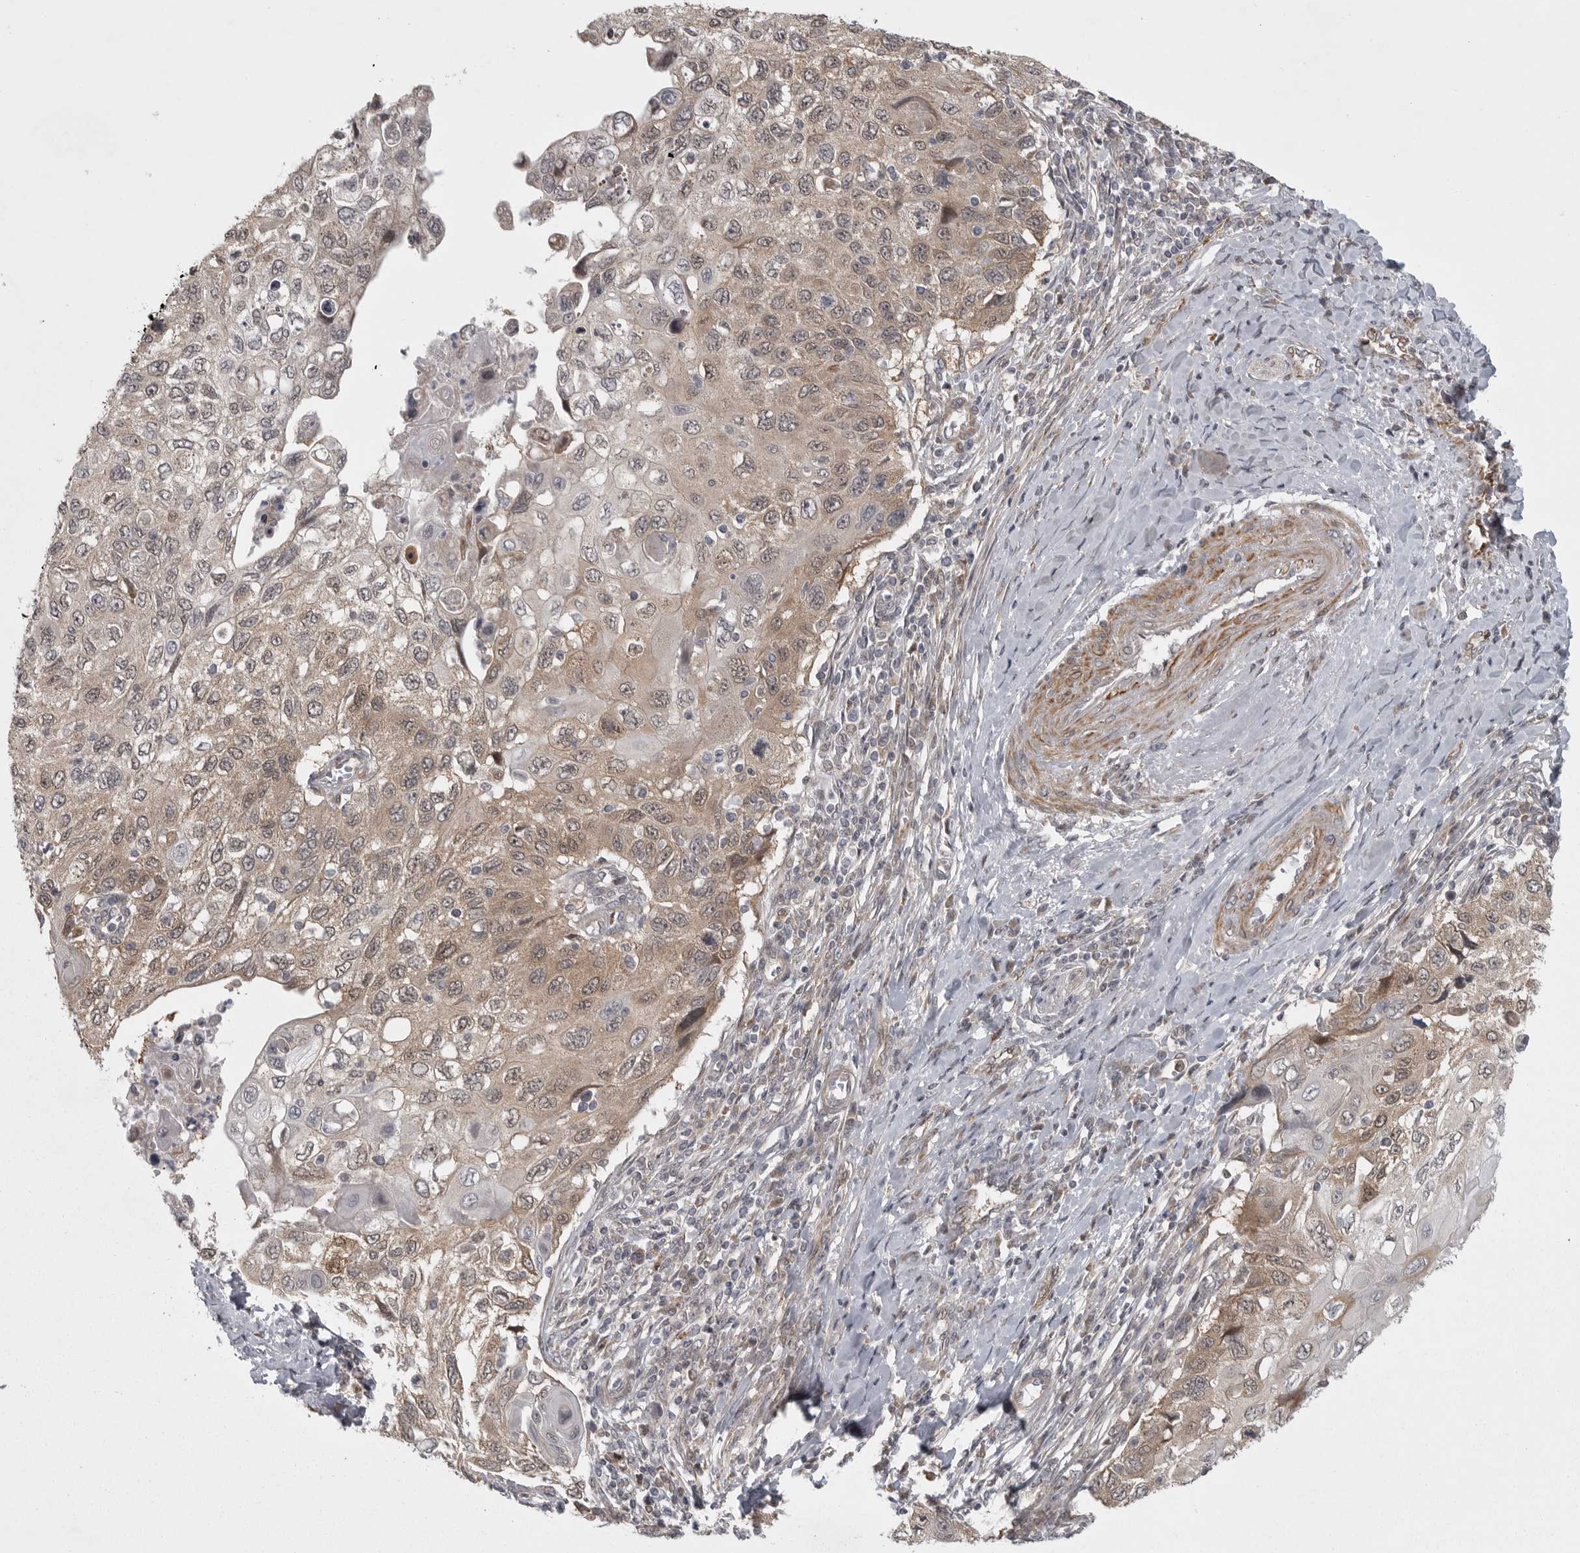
{"staining": {"intensity": "weak", "quantity": ">75%", "location": "cytoplasmic/membranous,nuclear"}, "tissue": "cervical cancer", "cell_type": "Tumor cells", "image_type": "cancer", "snomed": [{"axis": "morphology", "description": "Squamous cell carcinoma, NOS"}, {"axis": "topography", "description": "Cervix"}], "caption": "Immunohistochemistry (IHC) histopathology image of neoplastic tissue: human cervical cancer stained using immunohistochemistry (IHC) exhibits low levels of weak protein expression localized specifically in the cytoplasmic/membranous and nuclear of tumor cells, appearing as a cytoplasmic/membranous and nuclear brown color.", "gene": "PPP1R9A", "patient": {"sex": "female", "age": 70}}